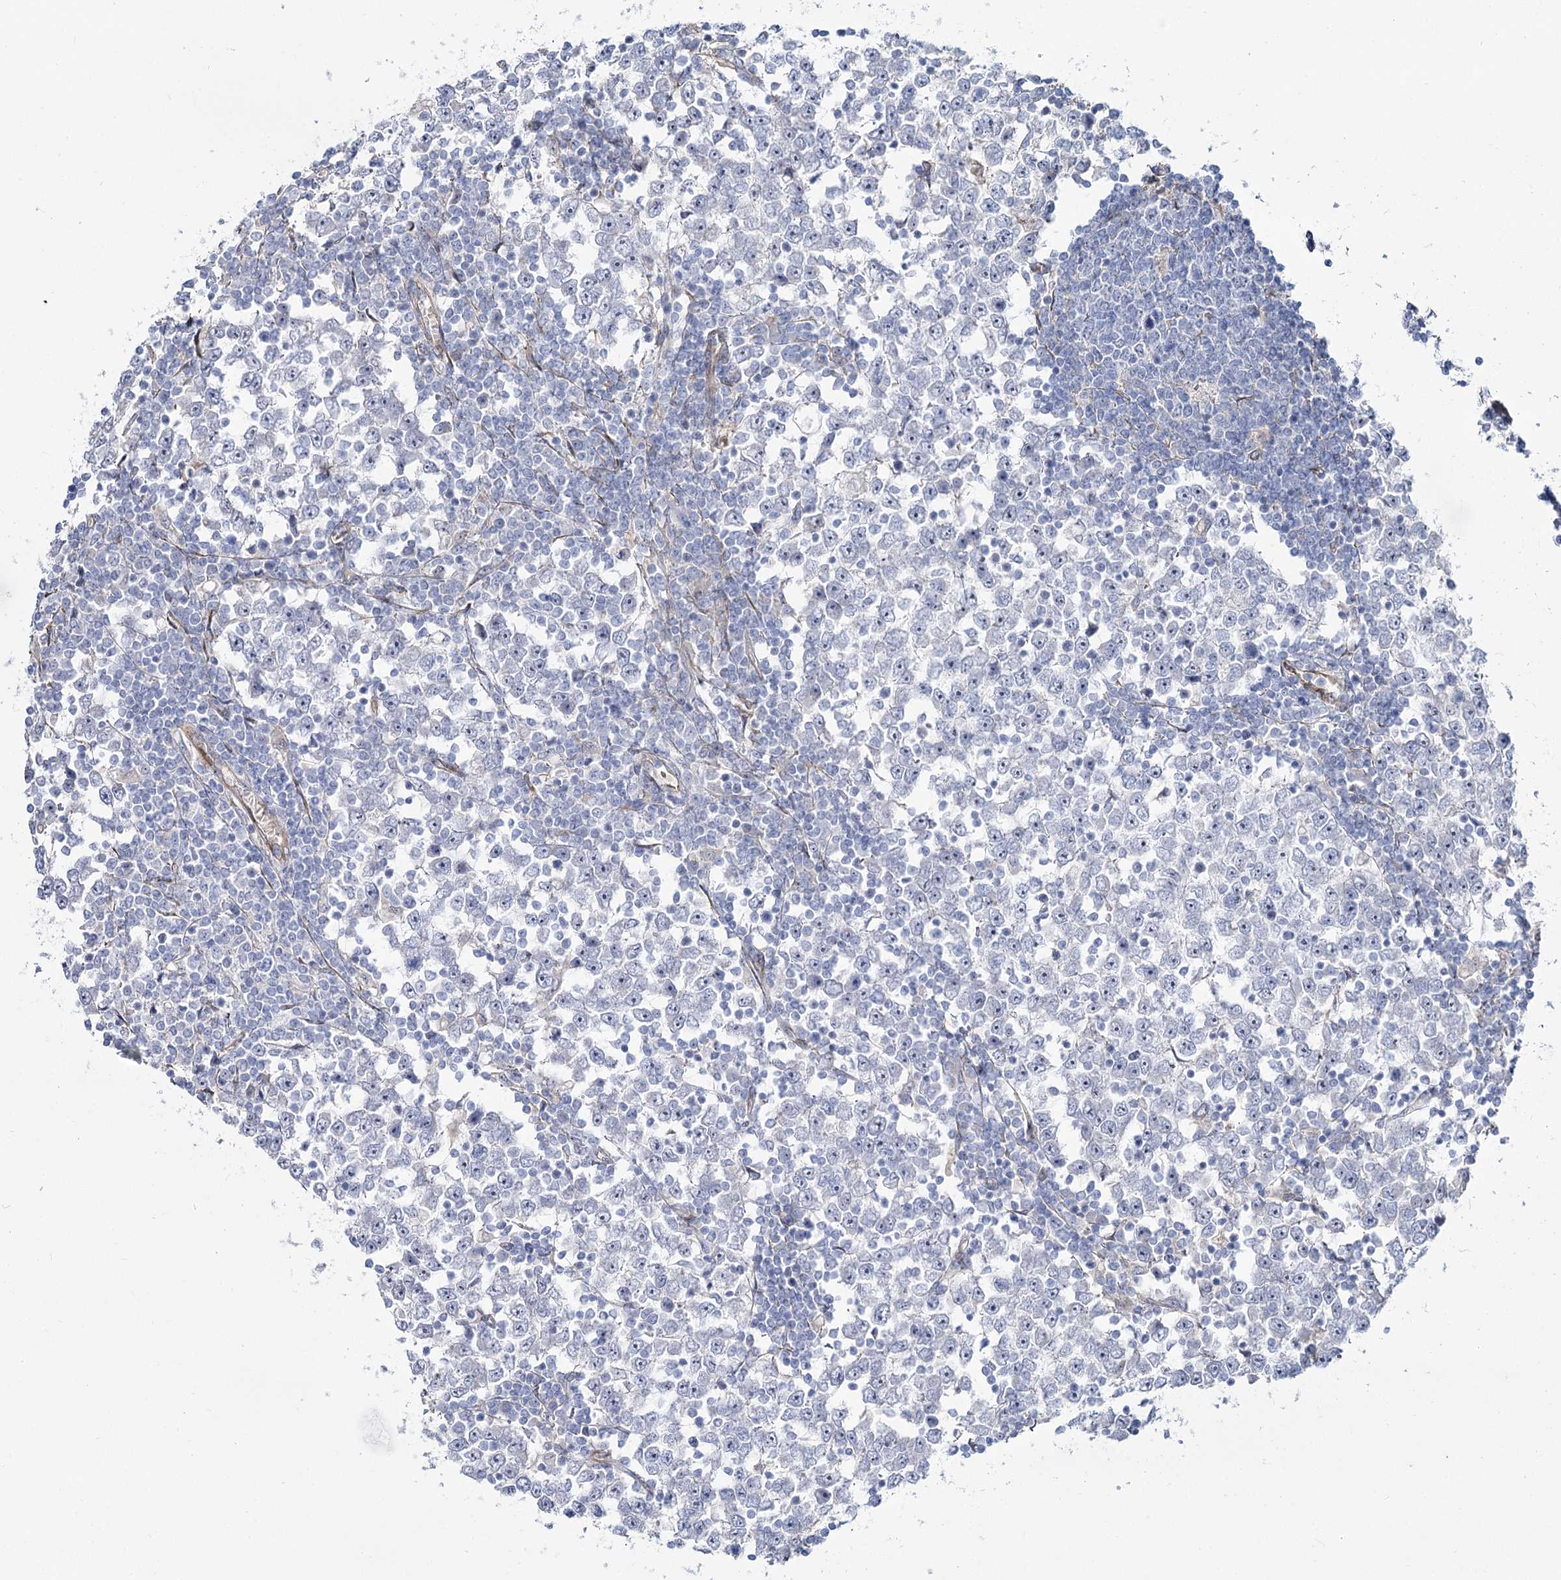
{"staining": {"intensity": "negative", "quantity": "none", "location": "none"}, "tissue": "testis cancer", "cell_type": "Tumor cells", "image_type": "cancer", "snomed": [{"axis": "morphology", "description": "Seminoma, NOS"}, {"axis": "topography", "description": "Testis"}], "caption": "Immunohistochemical staining of testis seminoma reveals no significant positivity in tumor cells.", "gene": "SUOX", "patient": {"sex": "male", "age": 65}}